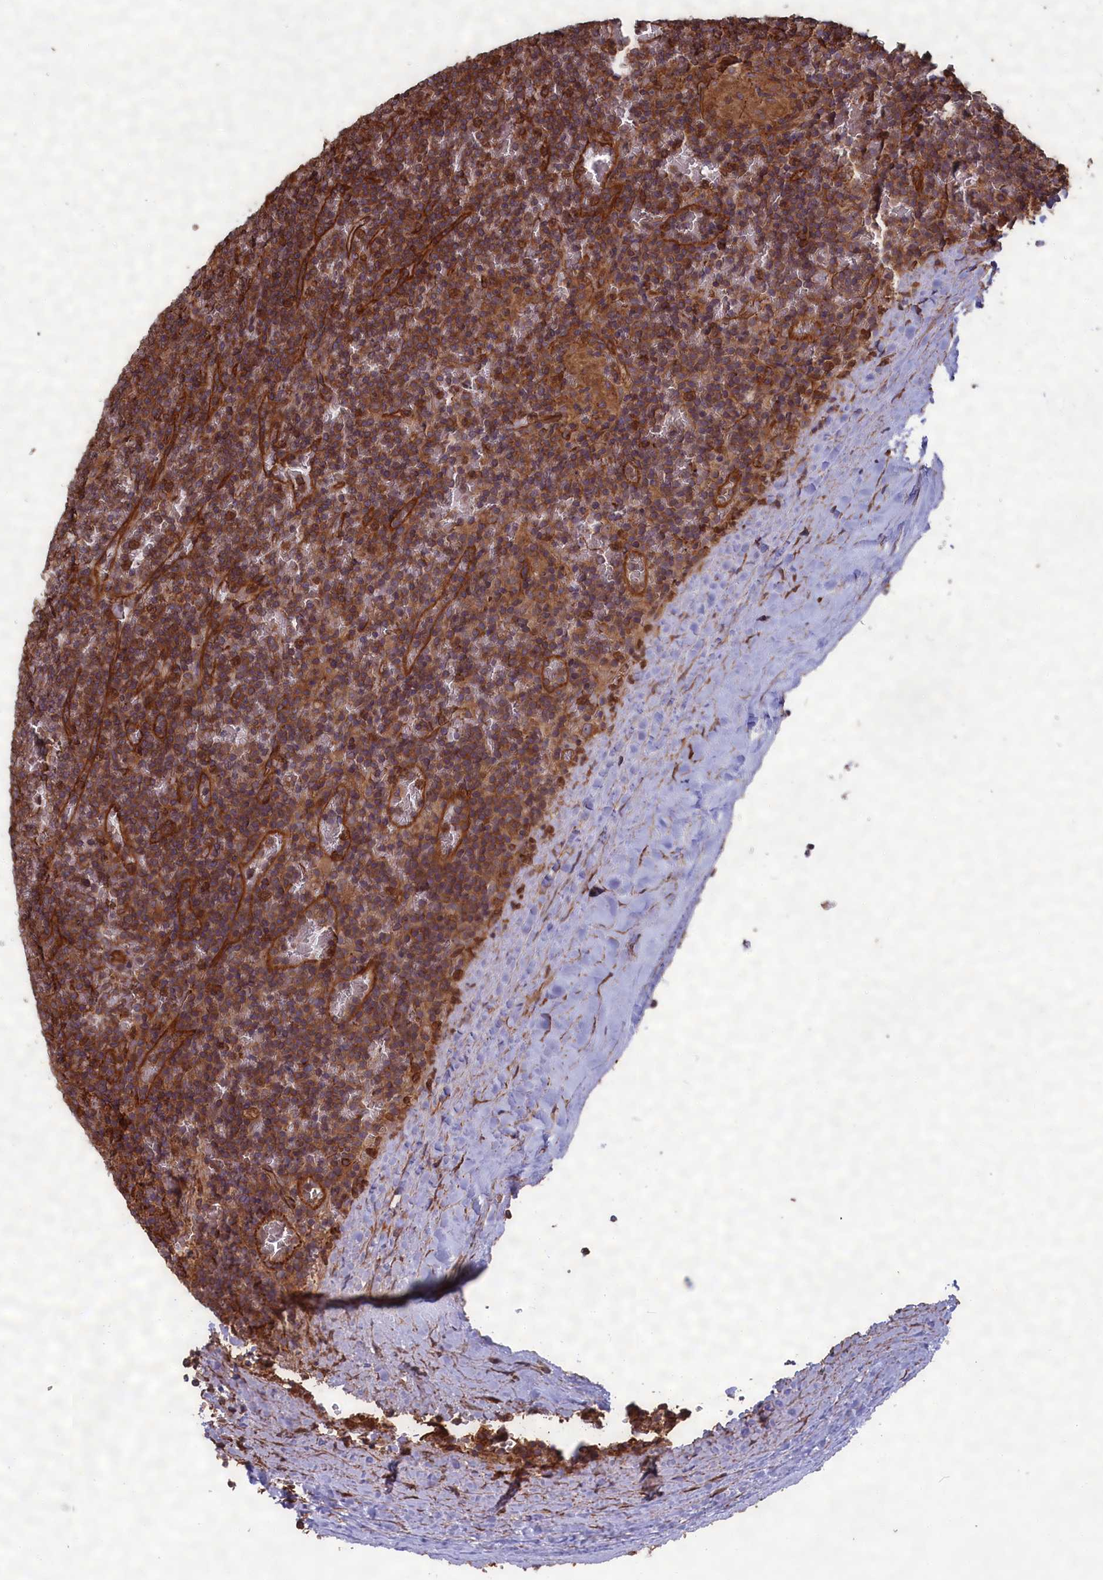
{"staining": {"intensity": "moderate", "quantity": "25%-75%", "location": "cytoplasmic/membranous"}, "tissue": "lymphoma", "cell_type": "Tumor cells", "image_type": "cancer", "snomed": [{"axis": "morphology", "description": "Malignant lymphoma, non-Hodgkin's type, Low grade"}, {"axis": "topography", "description": "Spleen"}], "caption": "This photomicrograph exhibits lymphoma stained with immunohistochemistry (IHC) to label a protein in brown. The cytoplasmic/membranous of tumor cells show moderate positivity for the protein. Nuclei are counter-stained blue.", "gene": "CCDC124", "patient": {"sex": "female", "age": 19}}